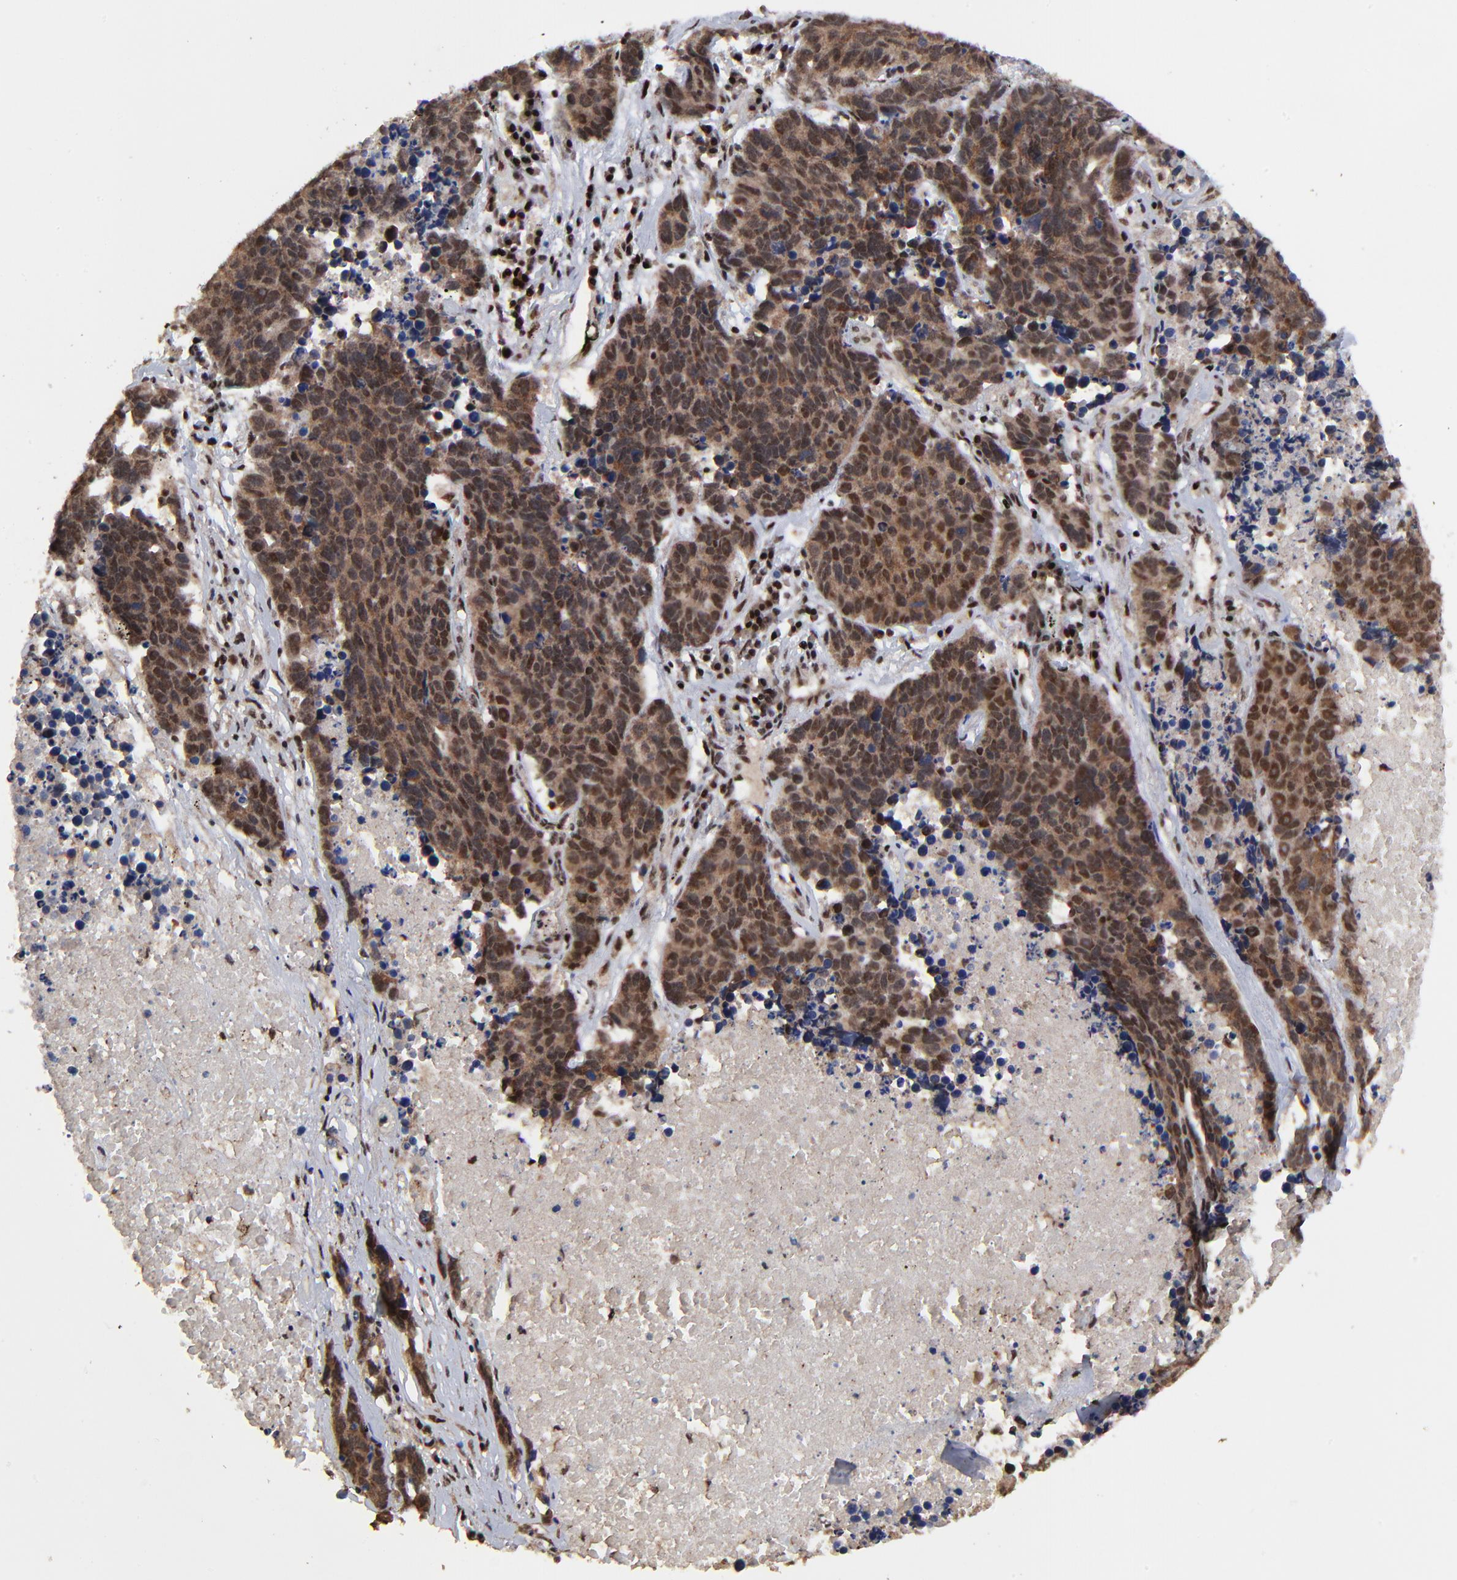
{"staining": {"intensity": "moderate", "quantity": "25%-75%", "location": "cytoplasmic/membranous,nuclear"}, "tissue": "lung cancer", "cell_type": "Tumor cells", "image_type": "cancer", "snomed": [{"axis": "morphology", "description": "Carcinoid, malignant, NOS"}, {"axis": "topography", "description": "Lung"}], "caption": "Immunohistochemical staining of lung cancer shows medium levels of moderate cytoplasmic/membranous and nuclear protein staining in about 25%-75% of tumor cells.", "gene": "RBM22", "patient": {"sex": "male", "age": 60}}